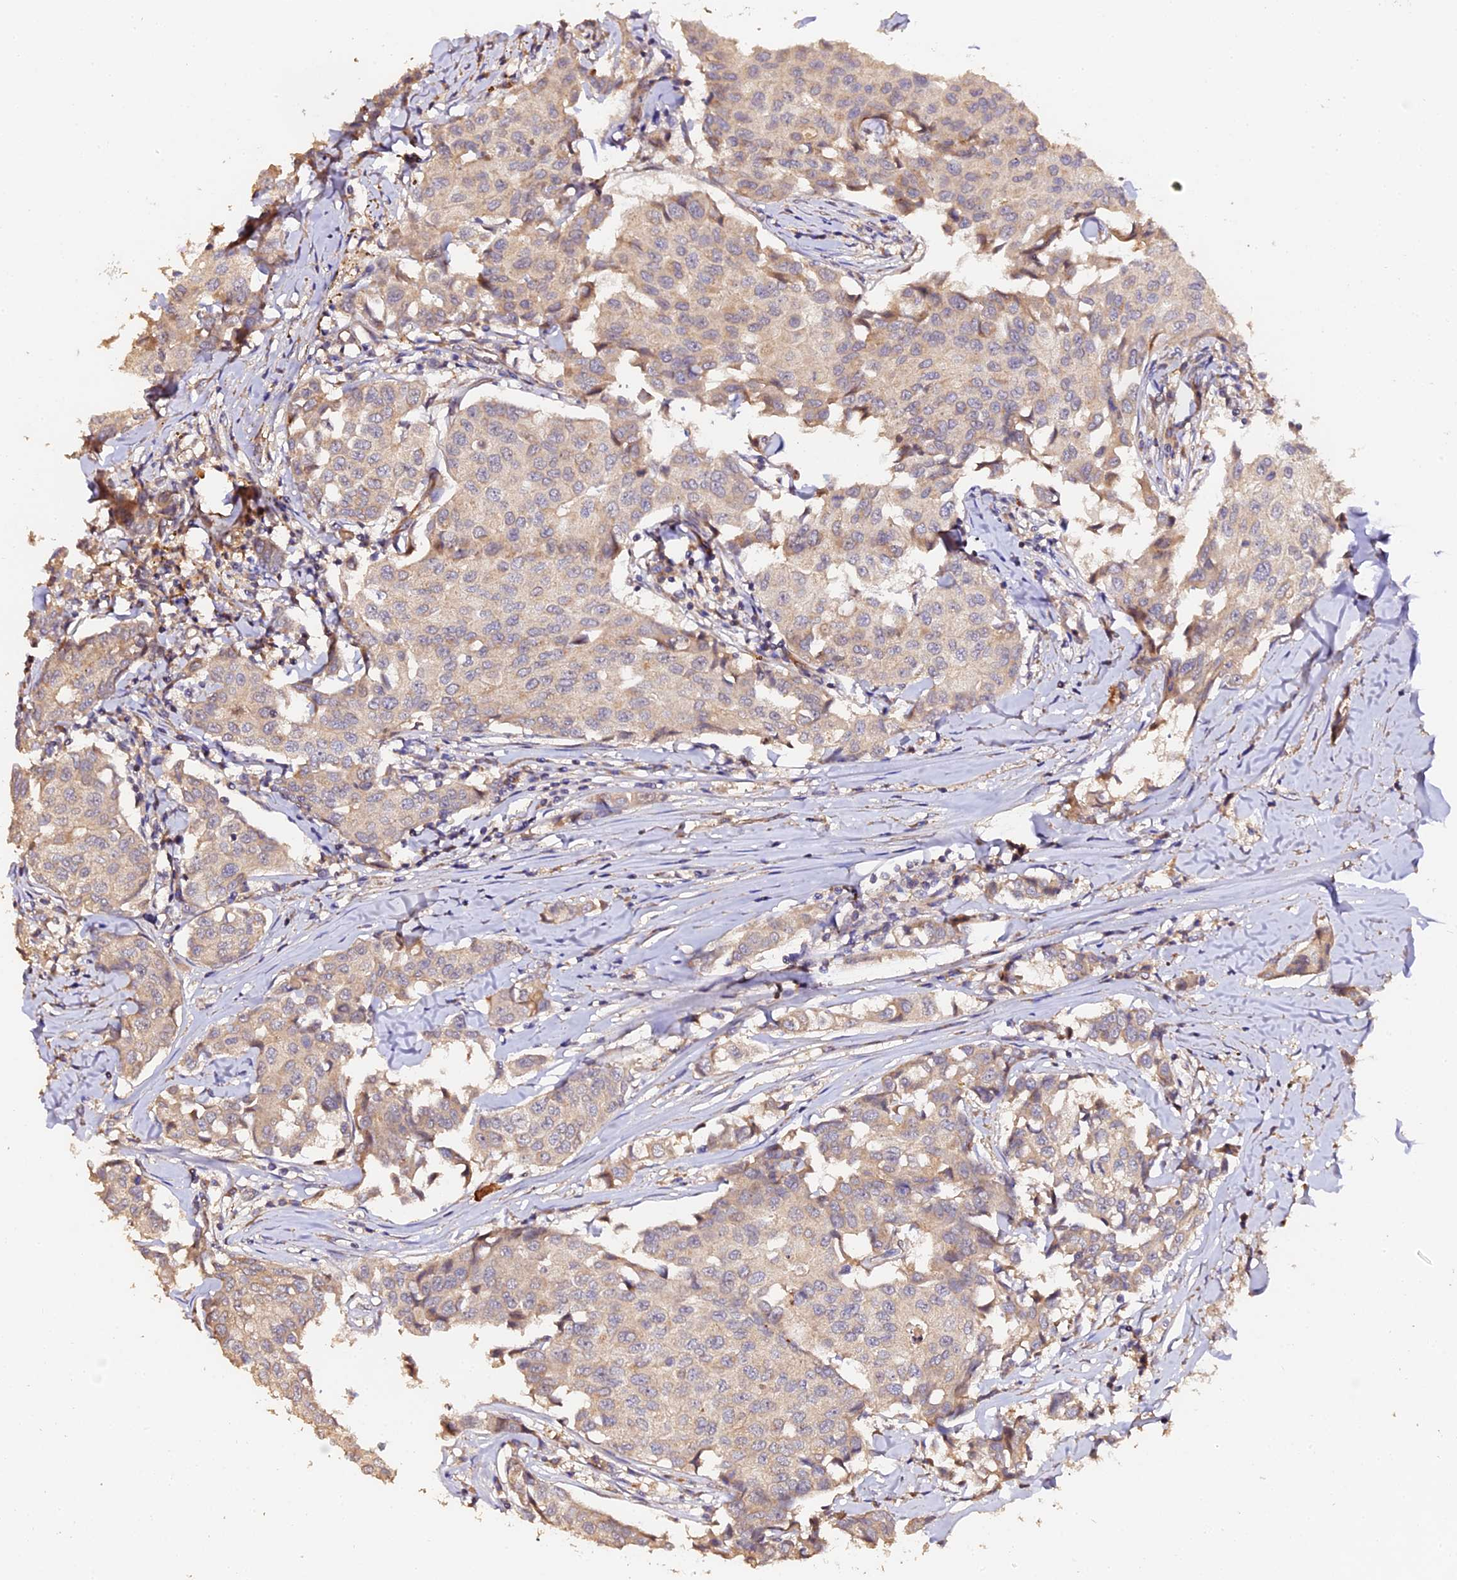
{"staining": {"intensity": "weak", "quantity": "25%-75%", "location": "cytoplasmic/membranous"}, "tissue": "breast cancer", "cell_type": "Tumor cells", "image_type": "cancer", "snomed": [{"axis": "morphology", "description": "Duct carcinoma"}, {"axis": "topography", "description": "Breast"}], "caption": "The immunohistochemical stain shows weak cytoplasmic/membranous staining in tumor cells of breast cancer (invasive ductal carcinoma) tissue.", "gene": "TDO2", "patient": {"sex": "female", "age": 80}}